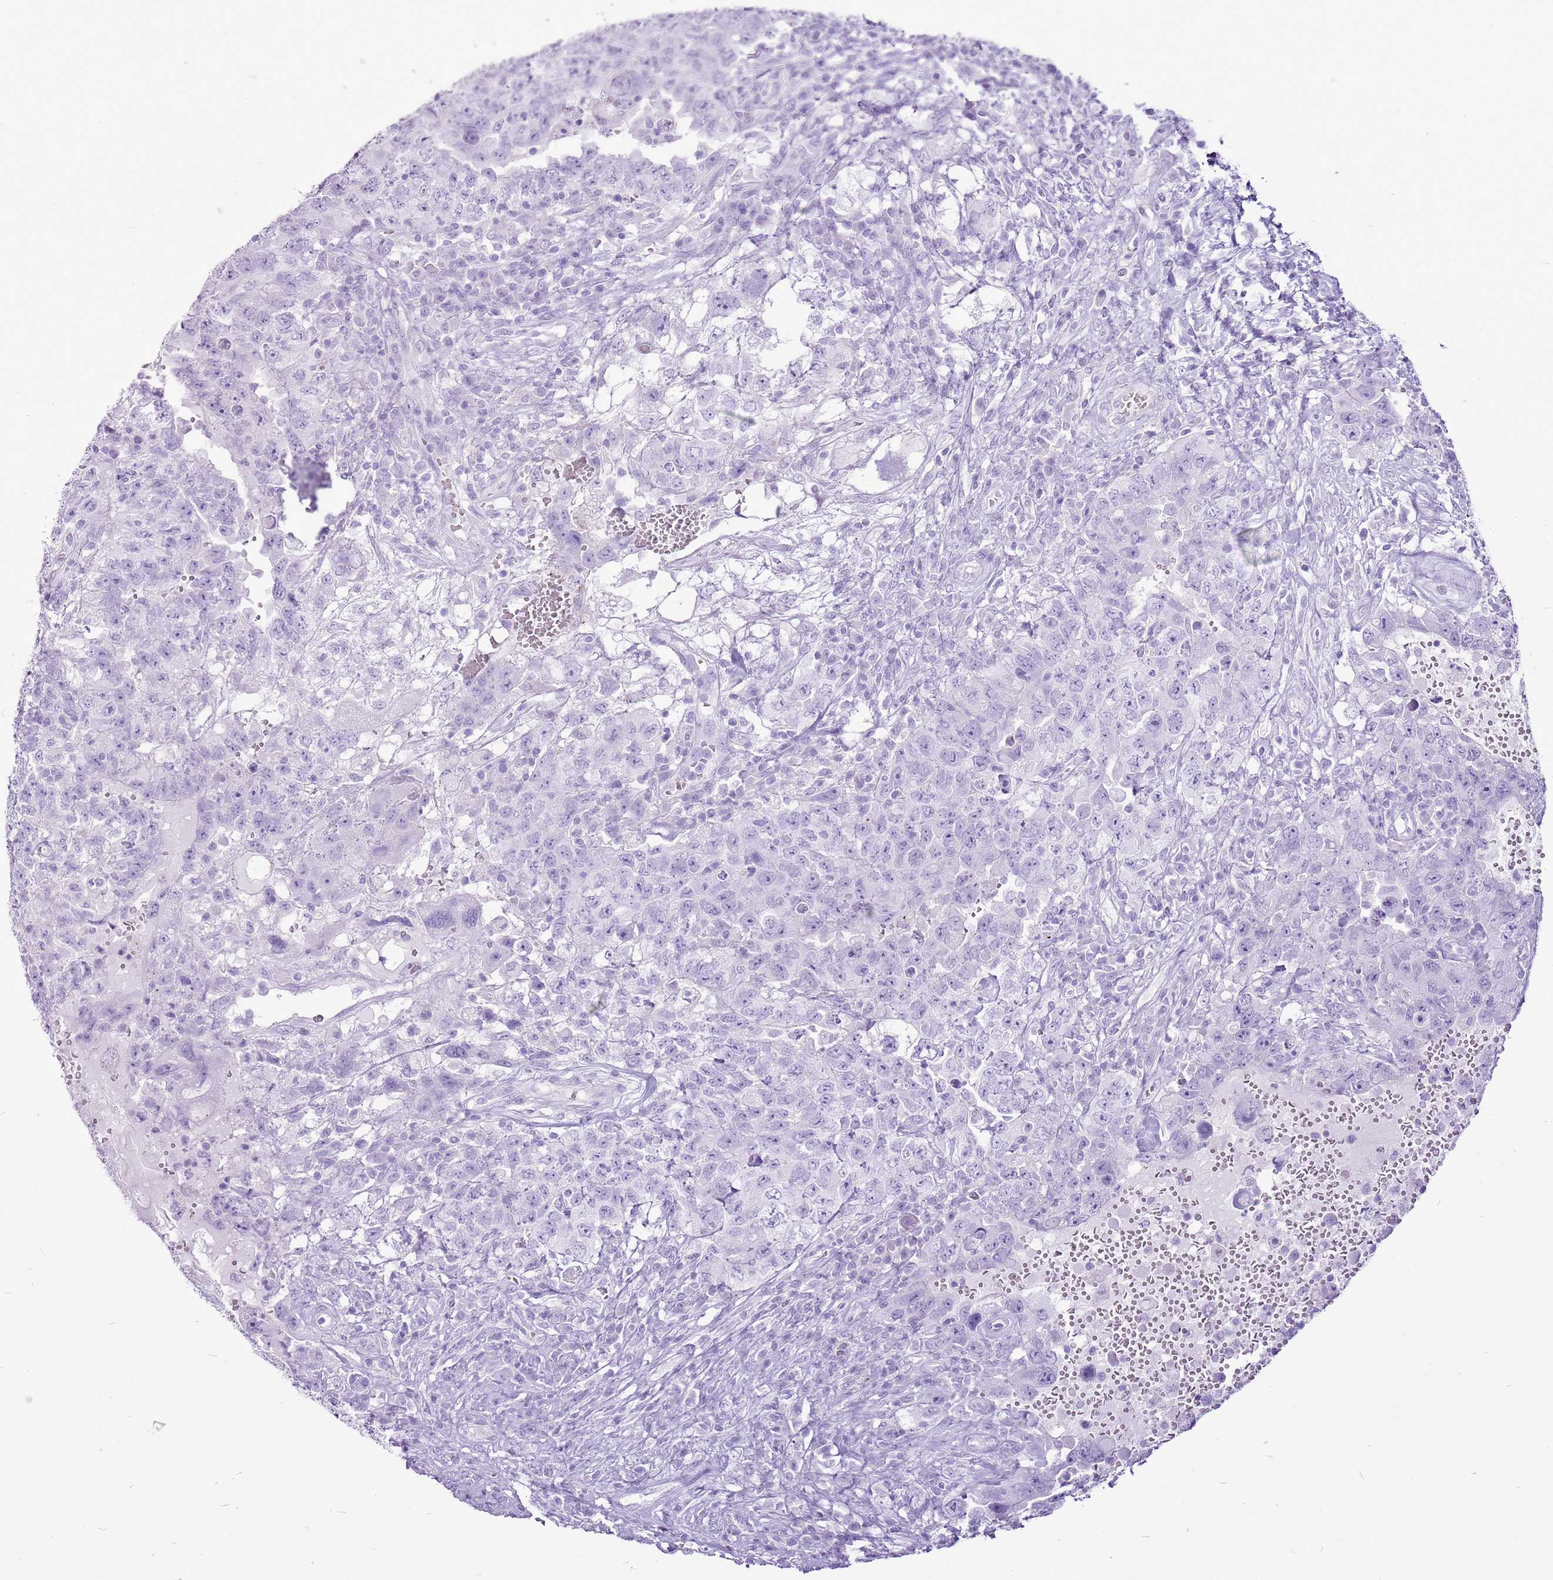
{"staining": {"intensity": "negative", "quantity": "none", "location": "none"}, "tissue": "testis cancer", "cell_type": "Tumor cells", "image_type": "cancer", "snomed": [{"axis": "morphology", "description": "Carcinoma, Embryonal, NOS"}, {"axis": "topography", "description": "Testis"}], "caption": "Immunohistochemistry (IHC) photomicrograph of neoplastic tissue: human testis cancer (embryonal carcinoma) stained with DAB (3,3'-diaminobenzidine) exhibits no significant protein staining in tumor cells.", "gene": "CNFN", "patient": {"sex": "male", "age": 26}}